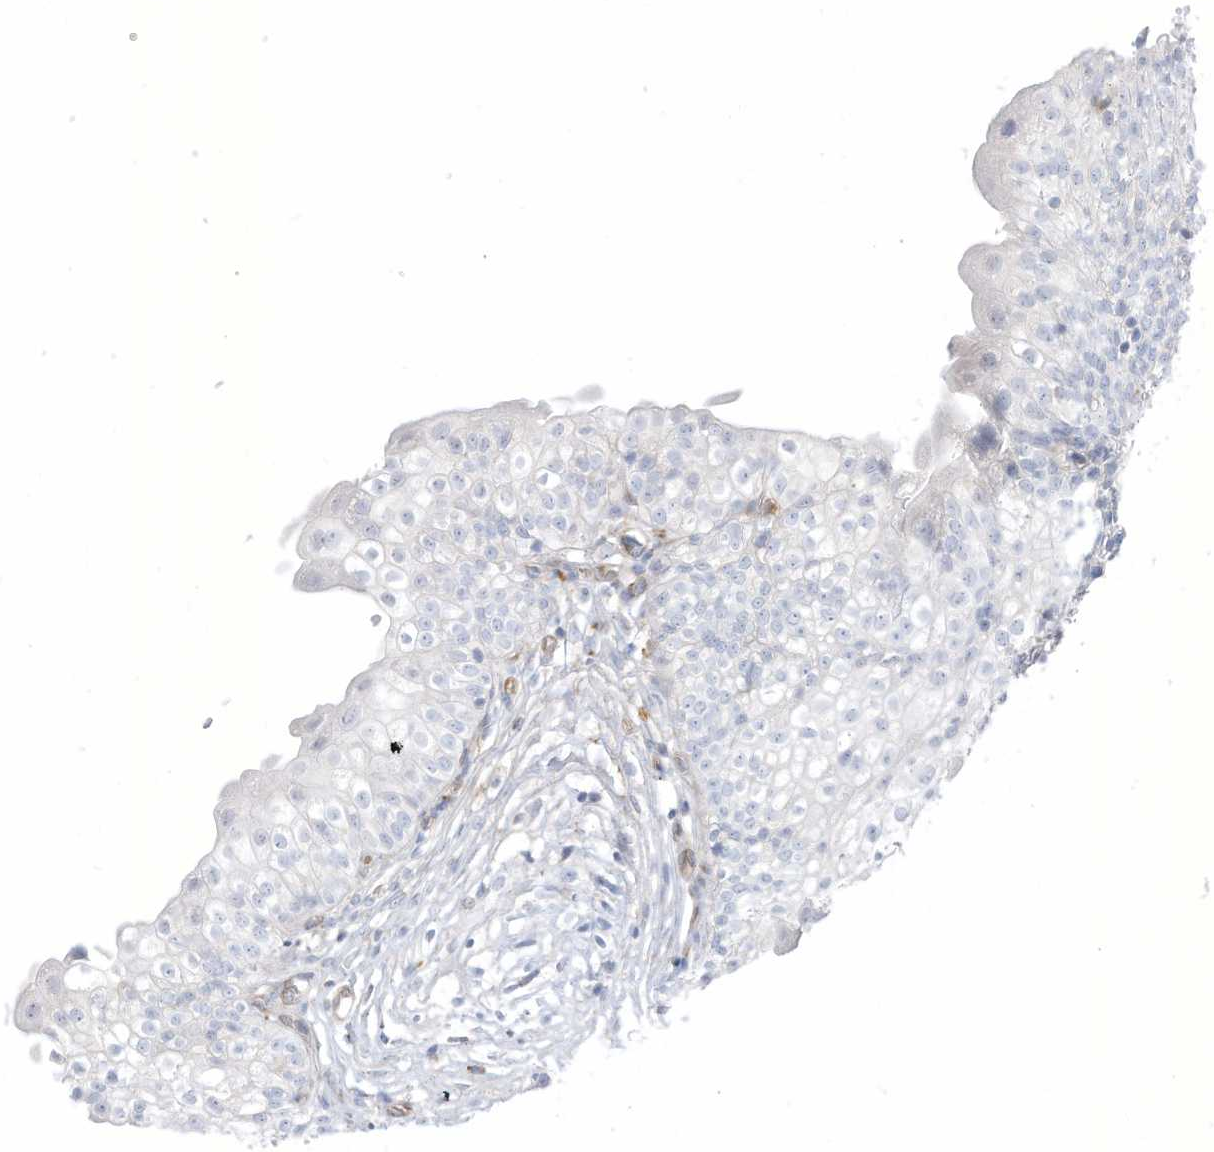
{"staining": {"intensity": "negative", "quantity": "none", "location": "none"}, "tissue": "urinary bladder", "cell_type": "Urothelial cells", "image_type": "normal", "snomed": [{"axis": "morphology", "description": "Normal tissue, NOS"}, {"axis": "topography", "description": "Urinary bladder"}], "caption": "Protein analysis of benign urinary bladder displays no significant expression in urothelial cells. Nuclei are stained in blue.", "gene": "TAL2", "patient": {"sex": "male", "age": 55}}